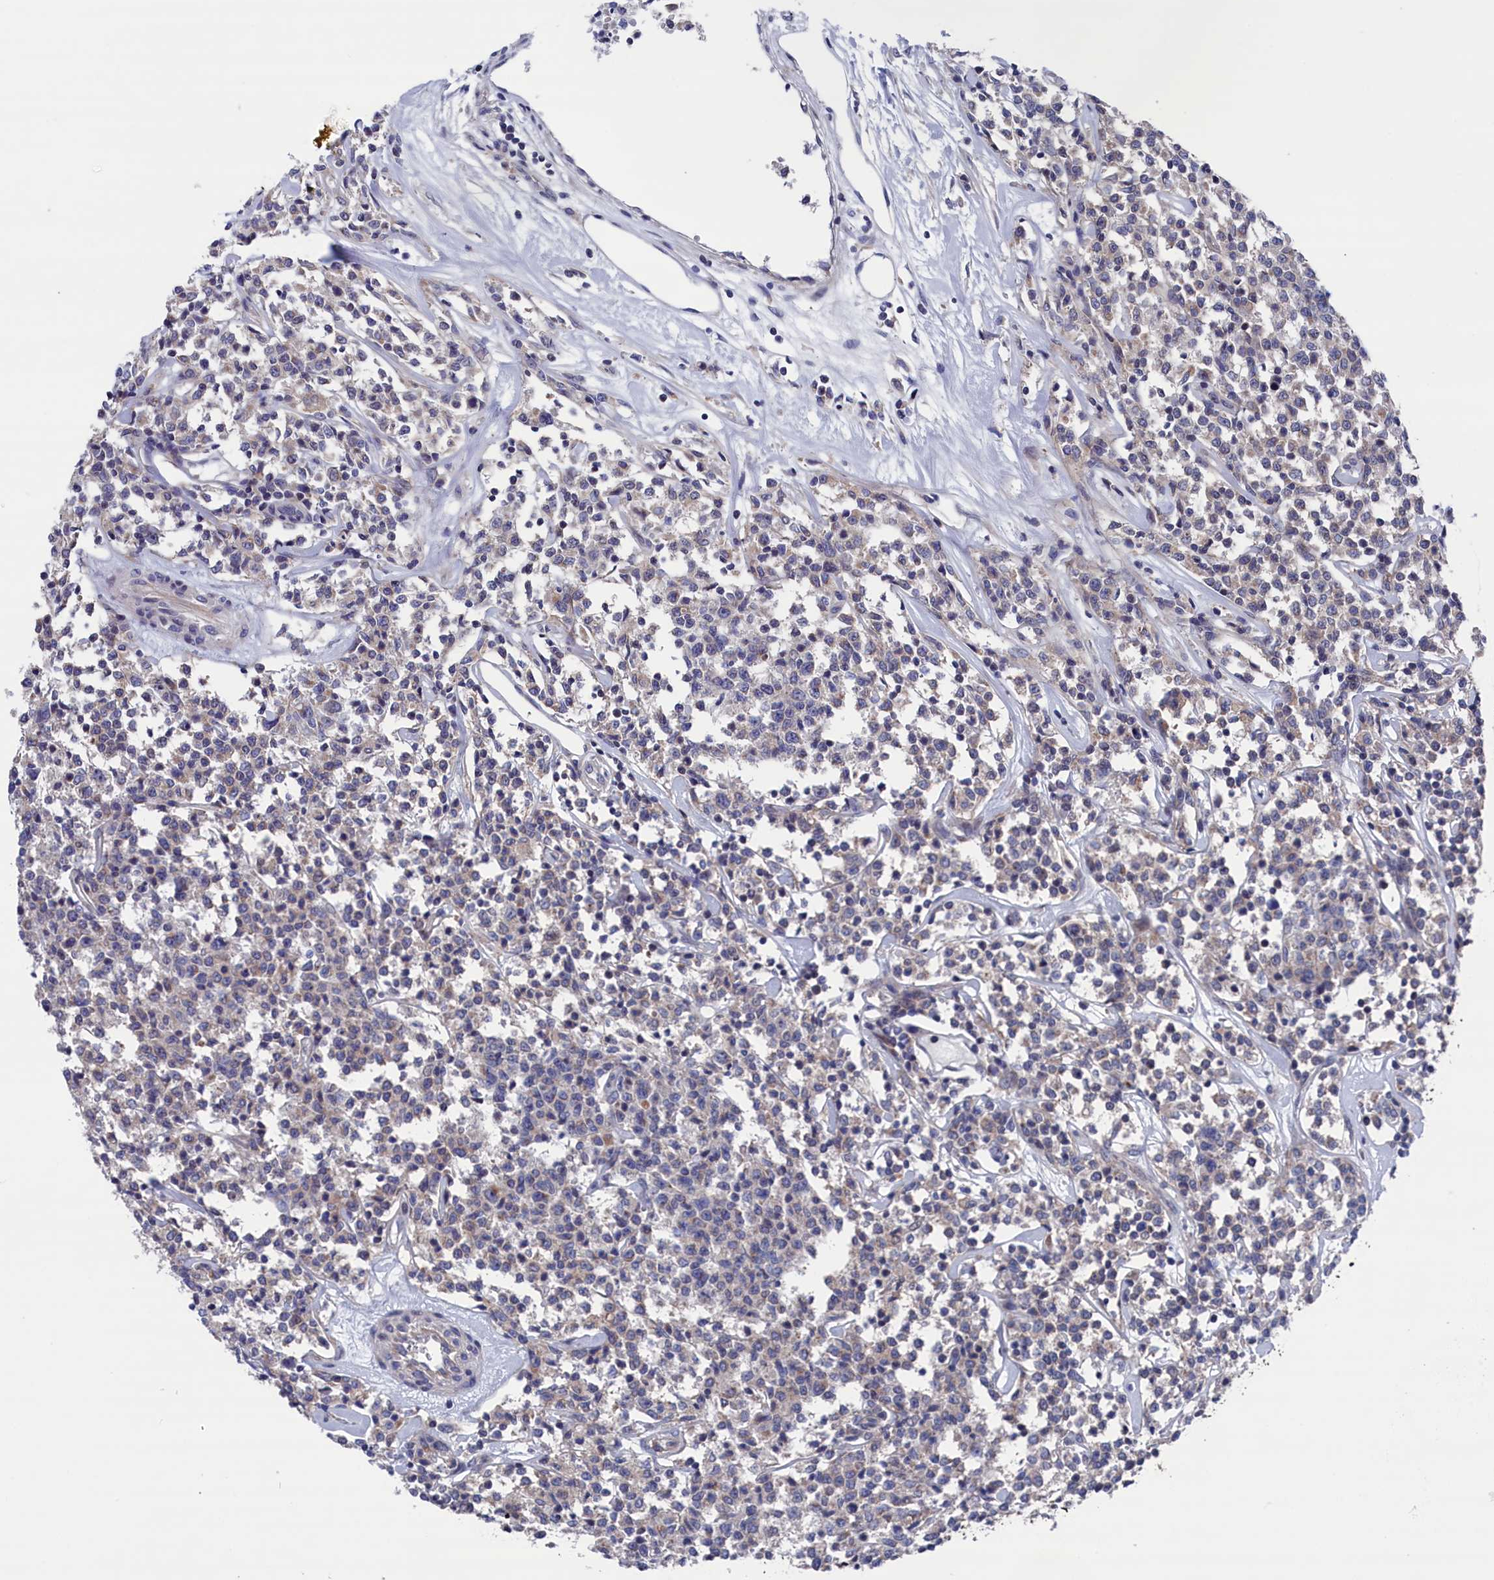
{"staining": {"intensity": "negative", "quantity": "none", "location": "none"}, "tissue": "lymphoma", "cell_type": "Tumor cells", "image_type": "cancer", "snomed": [{"axis": "morphology", "description": "Malignant lymphoma, non-Hodgkin's type, Low grade"}, {"axis": "topography", "description": "Small intestine"}], "caption": "This is an immunohistochemistry (IHC) image of human malignant lymphoma, non-Hodgkin's type (low-grade). There is no expression in tumor cells.", "gene": "SPATA13", "patient": {"sex": "female", "age": 59}}